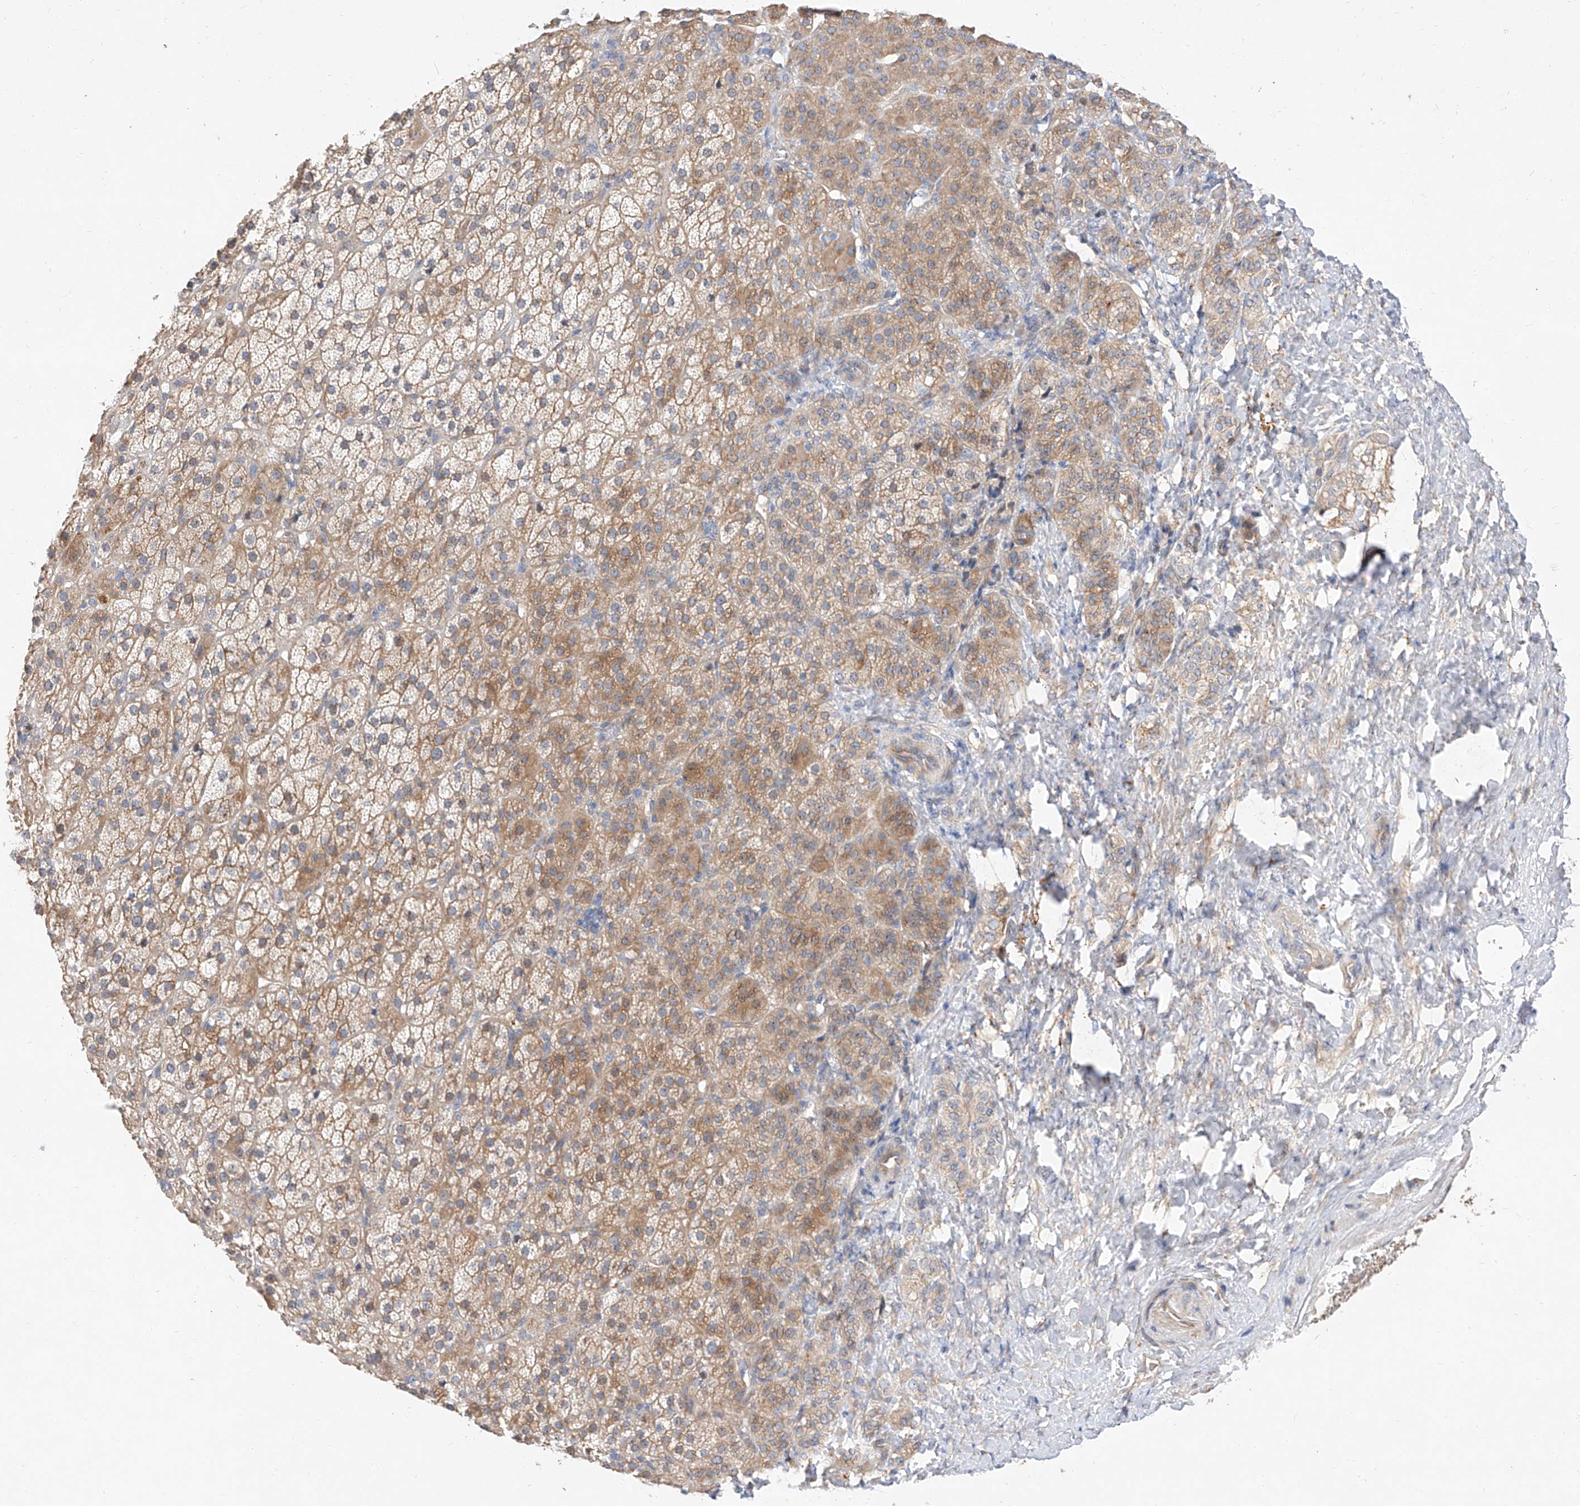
{"staining": {"intensity": "moderate", "quantity": "25%-75%", "location": "cytoplasmic/membranous"}, "tissue": "adrenal gland", "cell_type": "Glandular cells", "image_type": "normal", "snomed": [{"axis": "morphology", "description": "Normal tissue, NOS"}, {"axis": "topography", "description": "Adrenal gland"}], "caption": "A micrograph of human adrenal gland stained for a protein exhibits moderate cytoplasmic/membranous brown staining in glandular cells.", "gene": "DIRAS3", "patient": {"sex": "female", "age": 57}}